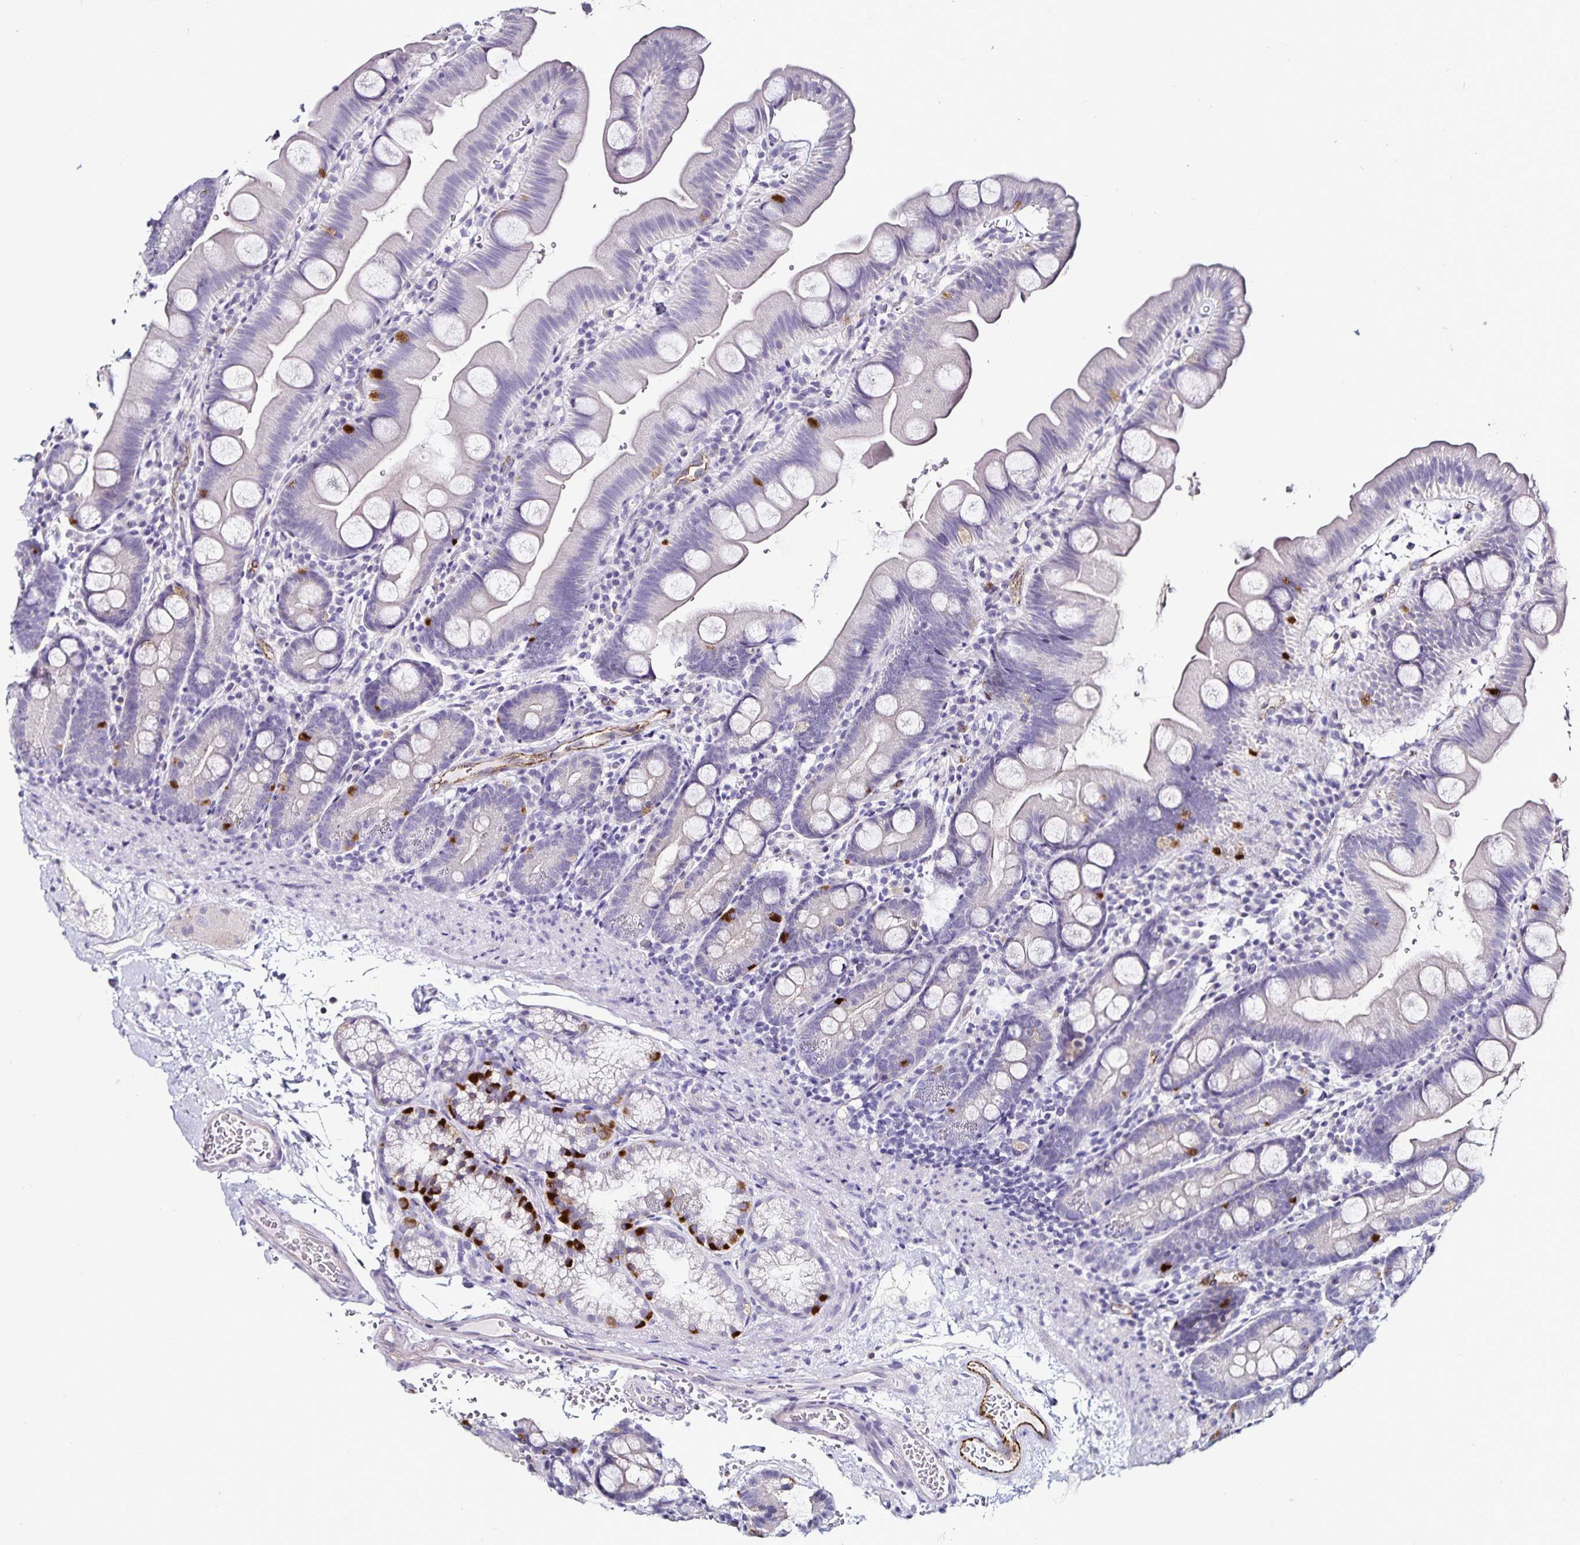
{"staining": {"intensity": "strong", "quantity": "<25%", "location": "cytoplasmic/membranous"}, "tissue": "small intestine", "cell_type": "Glandular cells", "image_type": "normal", "snomed": [{"axis": "morphology", "description": "Normal tissue, NOS"}, {"axis": "topography", "description": "Small intestine"}], "caption": "This image demonstrates immunohistochemistry (IHC) staining of normal small intestine, with medium strong cytoplasmic/membranous positivity in approximately <25% of glandular cells.", "gene": "TSPAN7", "patient": {"sex": "female", "age": 68}}